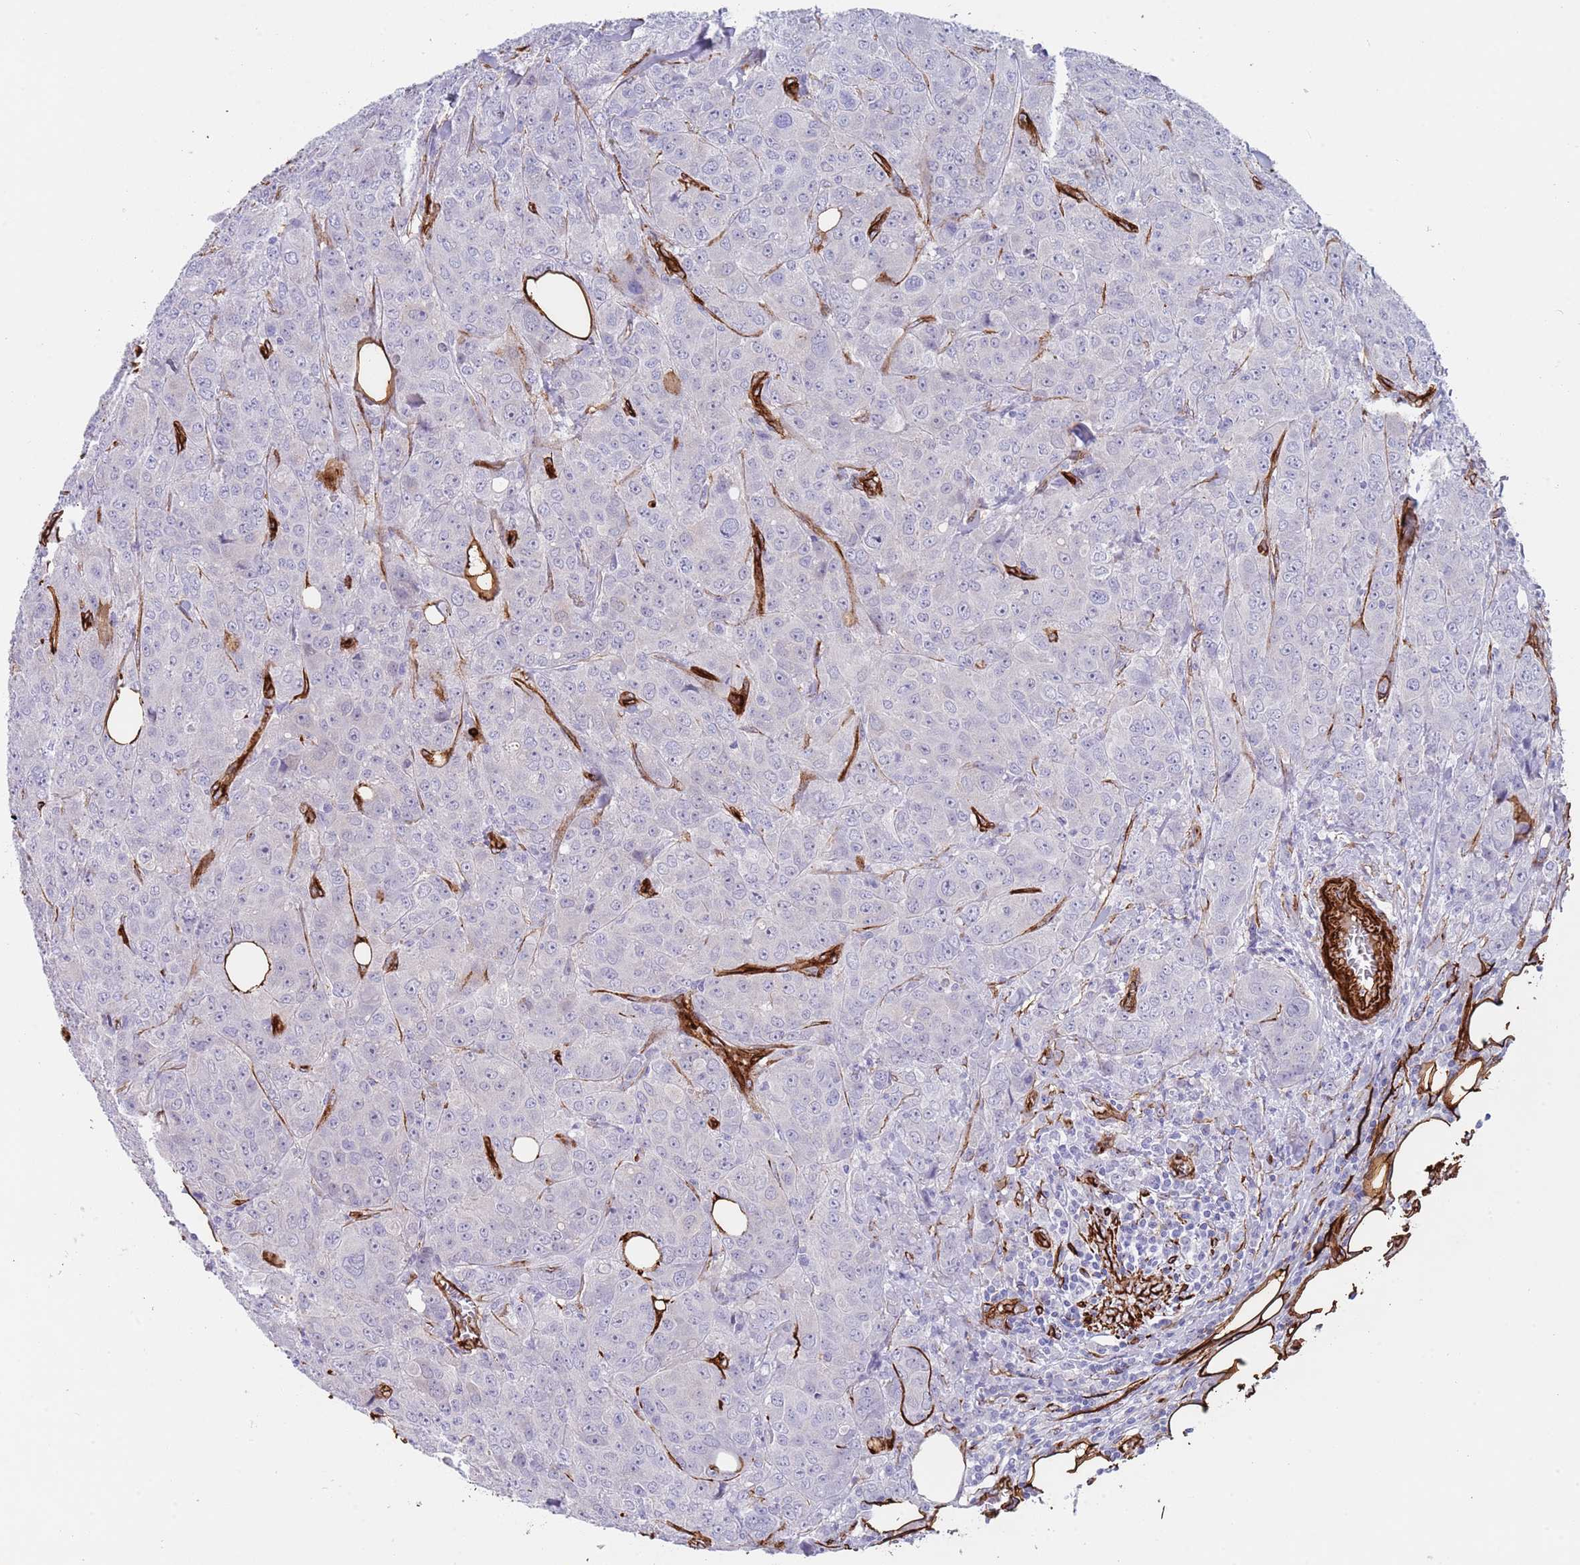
{"staining": {"intensity": "negative", "quantity": "none", "location": "none"}, "tissue": "breast cancer", "cell_type": "Tumor cells", "image_type": "cancer", "snomed": [{"axis": "morphology", "description": "Duct carcinoma"}, {"axis": "topography", "description": "Breast"}], "caption": "A histopathology image of human infiltrating ductal carcinoma (breast) is negative for staining in tumor cells. (Immunohistochemistry, brightfield microscopy, high magnification).", "gene": "CAV2", "patient": {"sex": "female", "age": 43}}